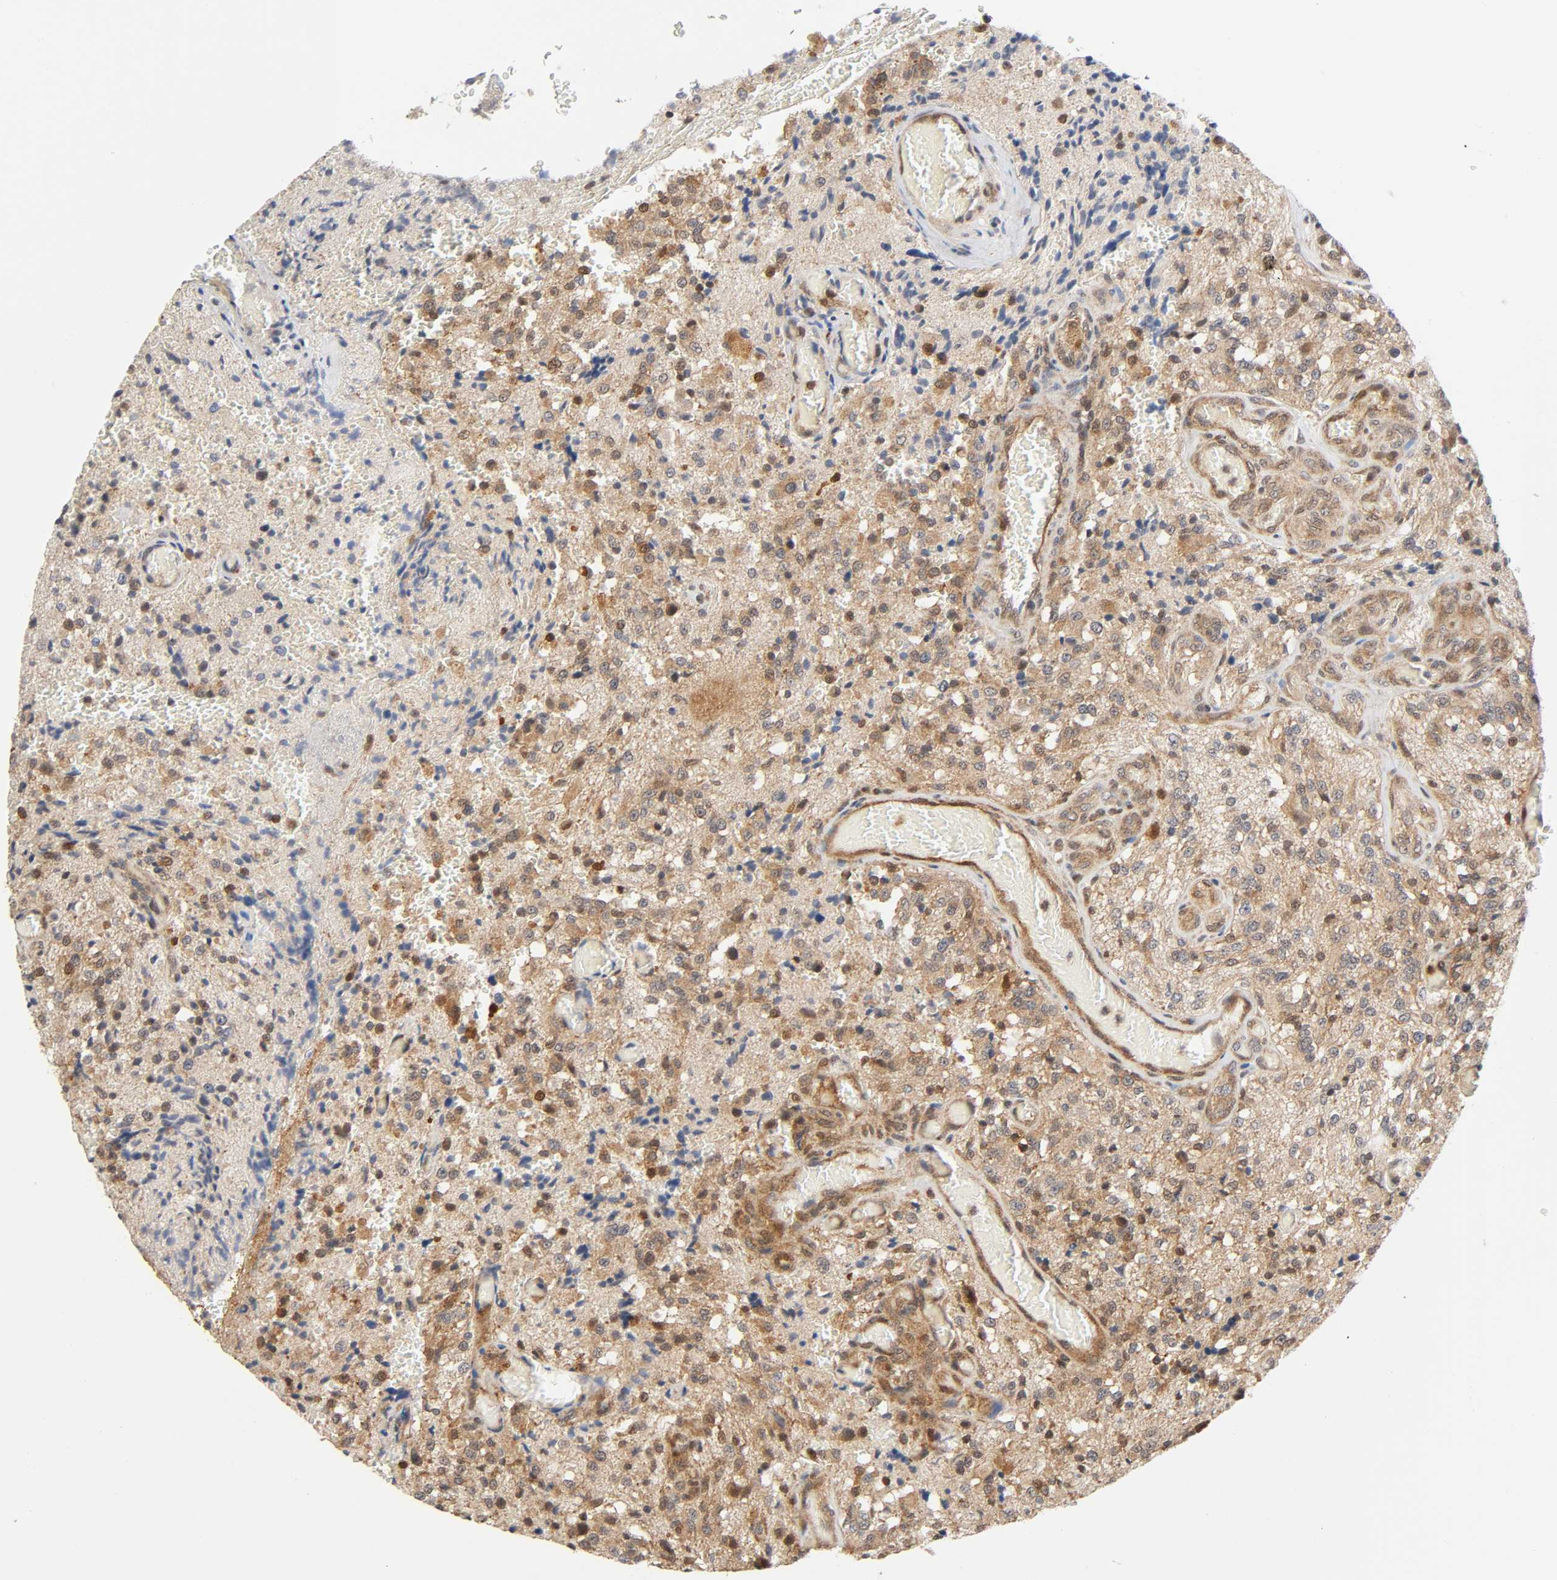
{"staining": {"intensity": "moderate", "quantity": "25%-75%", "location": "cytoplasmic/membranous,nuclear"}, "tissue": "glioma", "cell_type": "Tumor cells", "image_type": "cancer", "snomed": [{"axis": "morphology", "description": "Normal tissue, NOS"}, {"axis": "morphology", "description": "Glioma, malignant, High grade"}, {"axis": "topography", "description": "Cerebral cortex"}], "caption": "Malignant high-grade glioma stained for a protein exhibits moderate cytoplasmic/membranous and nuclear positivity in tumor cells. (DAB IHC with brightfield microscopy, high magnification).", "gene": "CASP9", "patient": {"sex": "male", "age": 56}}